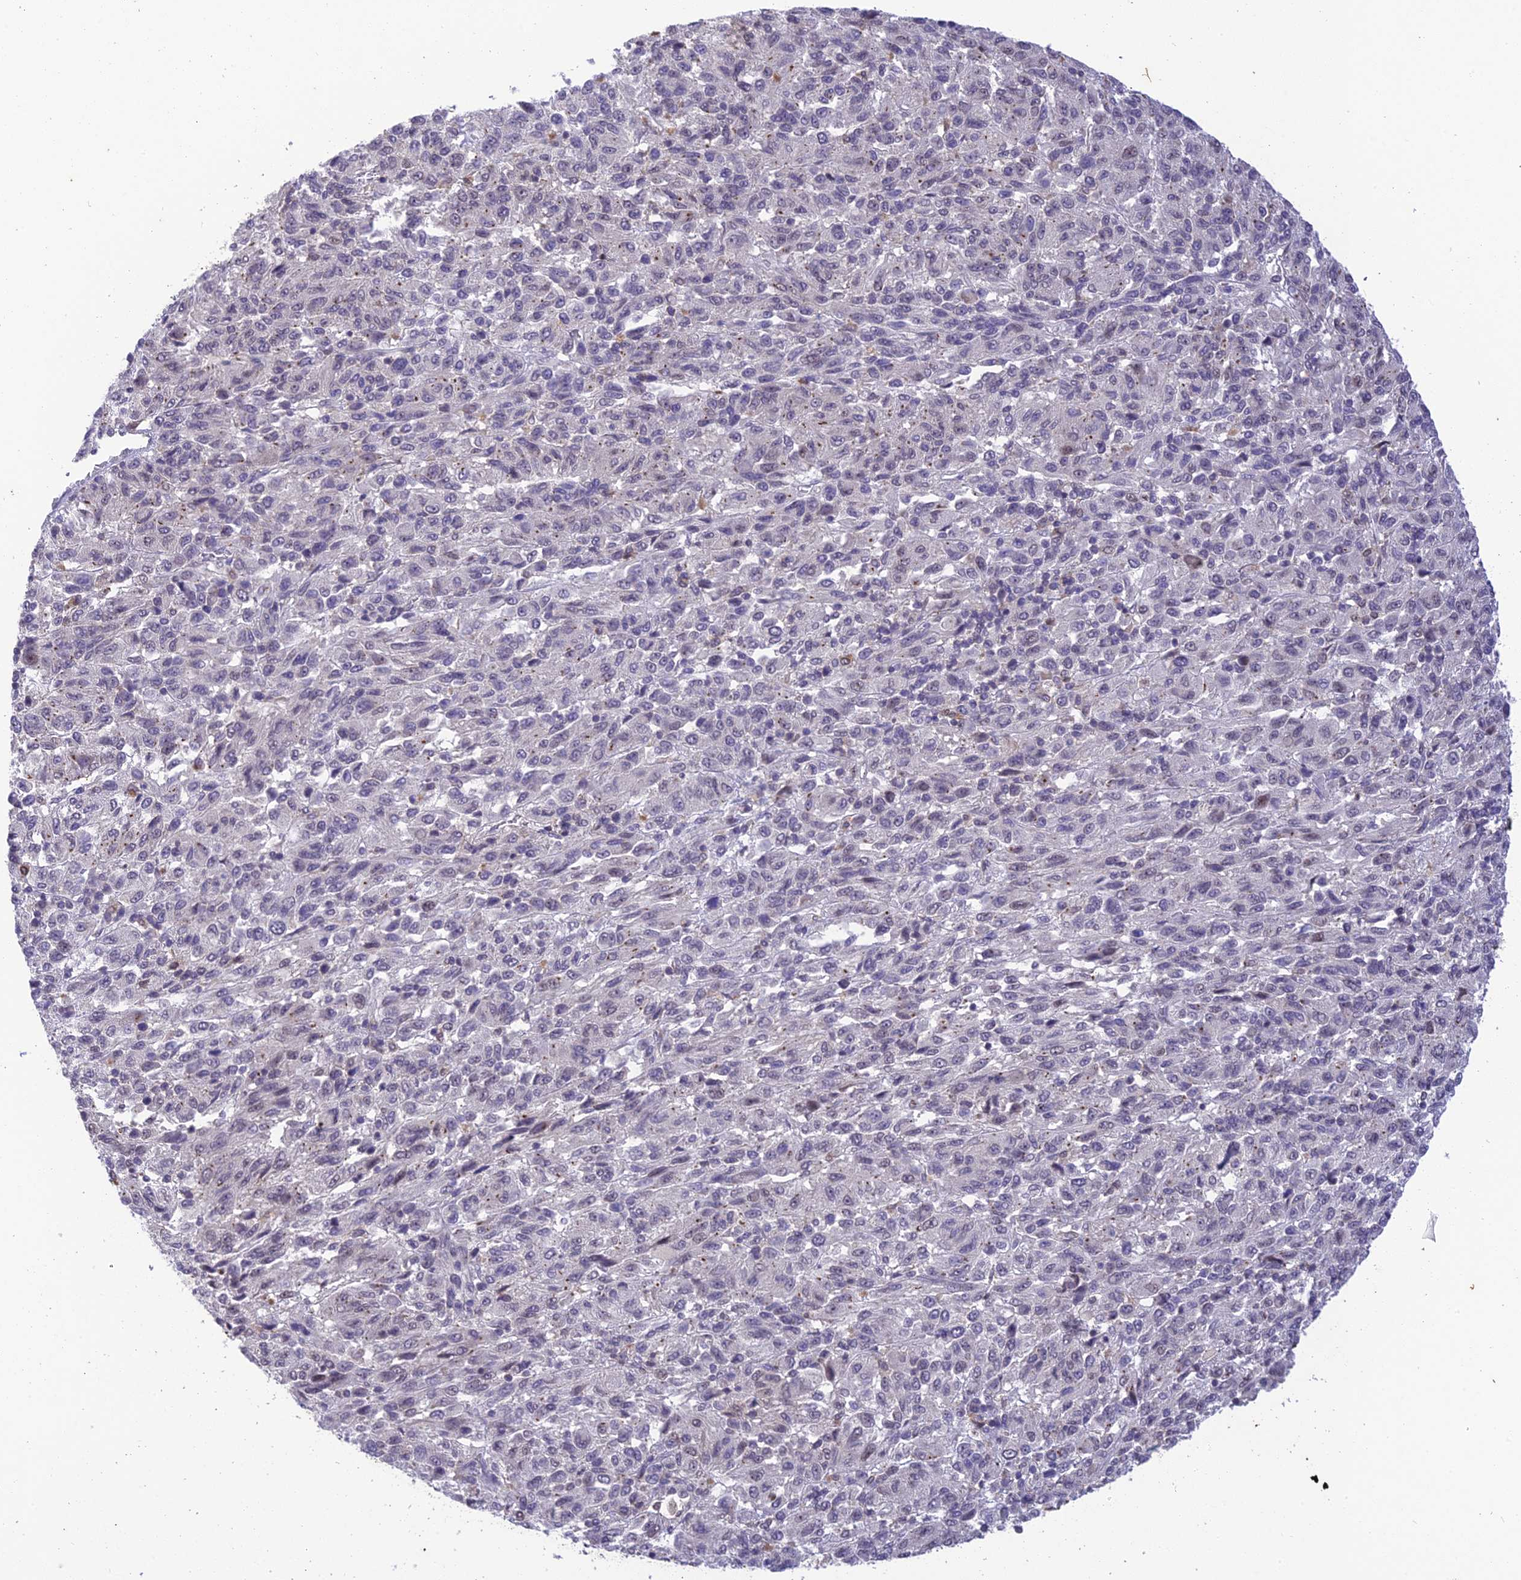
{"staining": {"intensity": "negative", "quantity": "none", "location": "none"}, "tissue": "melanoma", "cell_type": "Tumor cells", "image_type": "cancer", "snomed": [{"axis": "morphology", "description": "Malignant melanoma, Metastatic site"}, {"axis": "topography", "description": "Lung"}], "caption": "High magnification brightfield microscopy of melanoma stained with DAB (brown) and counterstained with hematoxylin (blue): tumor cells show no significant positivity.", "gene": "BMT2", "patient": {"sex": "male", "age": 64}}